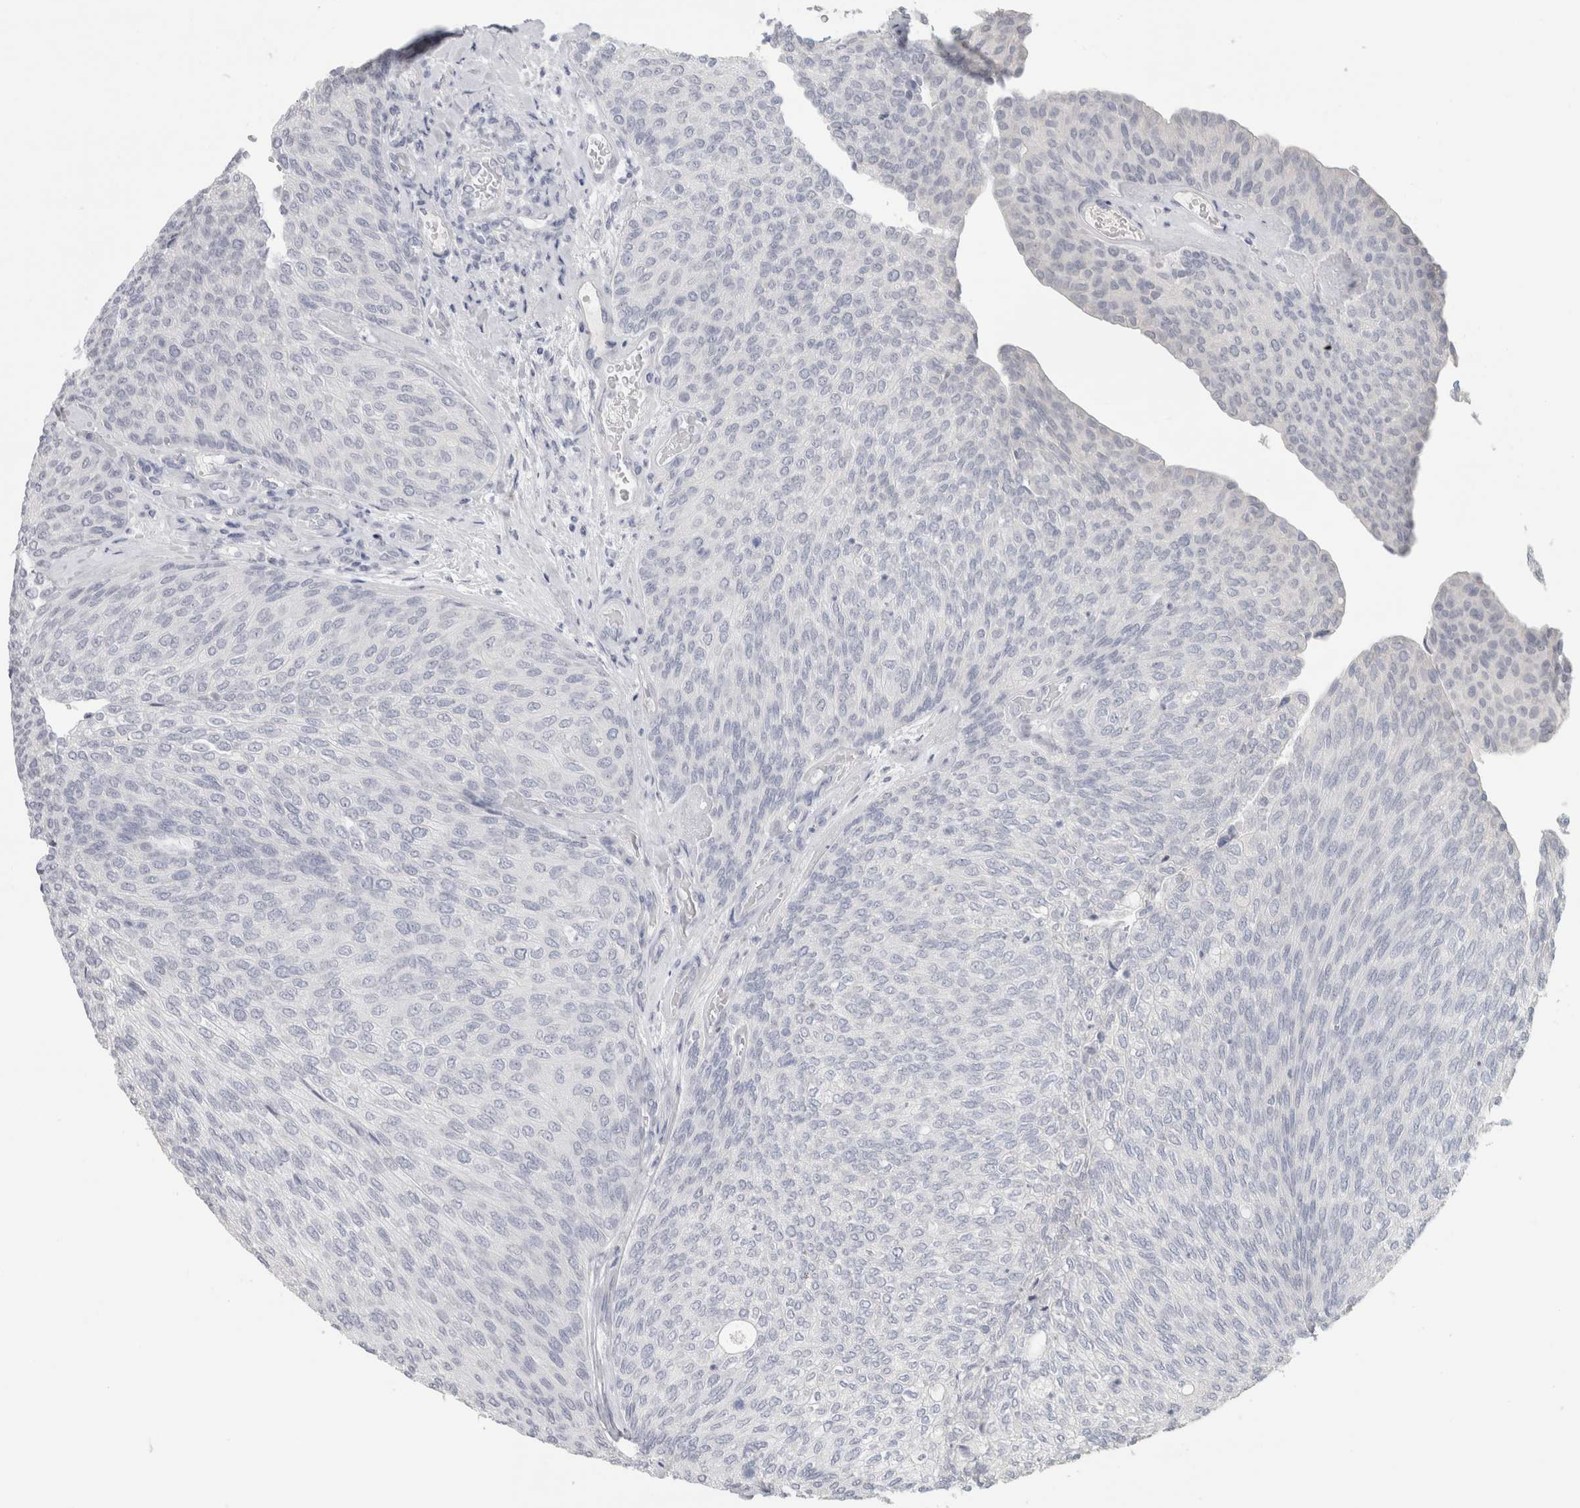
{"staining": {"intensity": "negative", "quantity": "none", "location": "none"}, "tissue": "urothelial cancer", "cell_type": "Tumor cells", "image_type": "cancer", "snomed": [{"axis": "morphology", "description": "Urothelial carcinoma, Low grade"}, {"axis": "topography", "description": "Urinary bladder"}], "caption": "Immunohistochemical staining of low-grade urothelial carcinoma shows no significant expression in tumor cells.", "gene": "SLC6A1", "patient": {"sex": "female", "age": 79}}